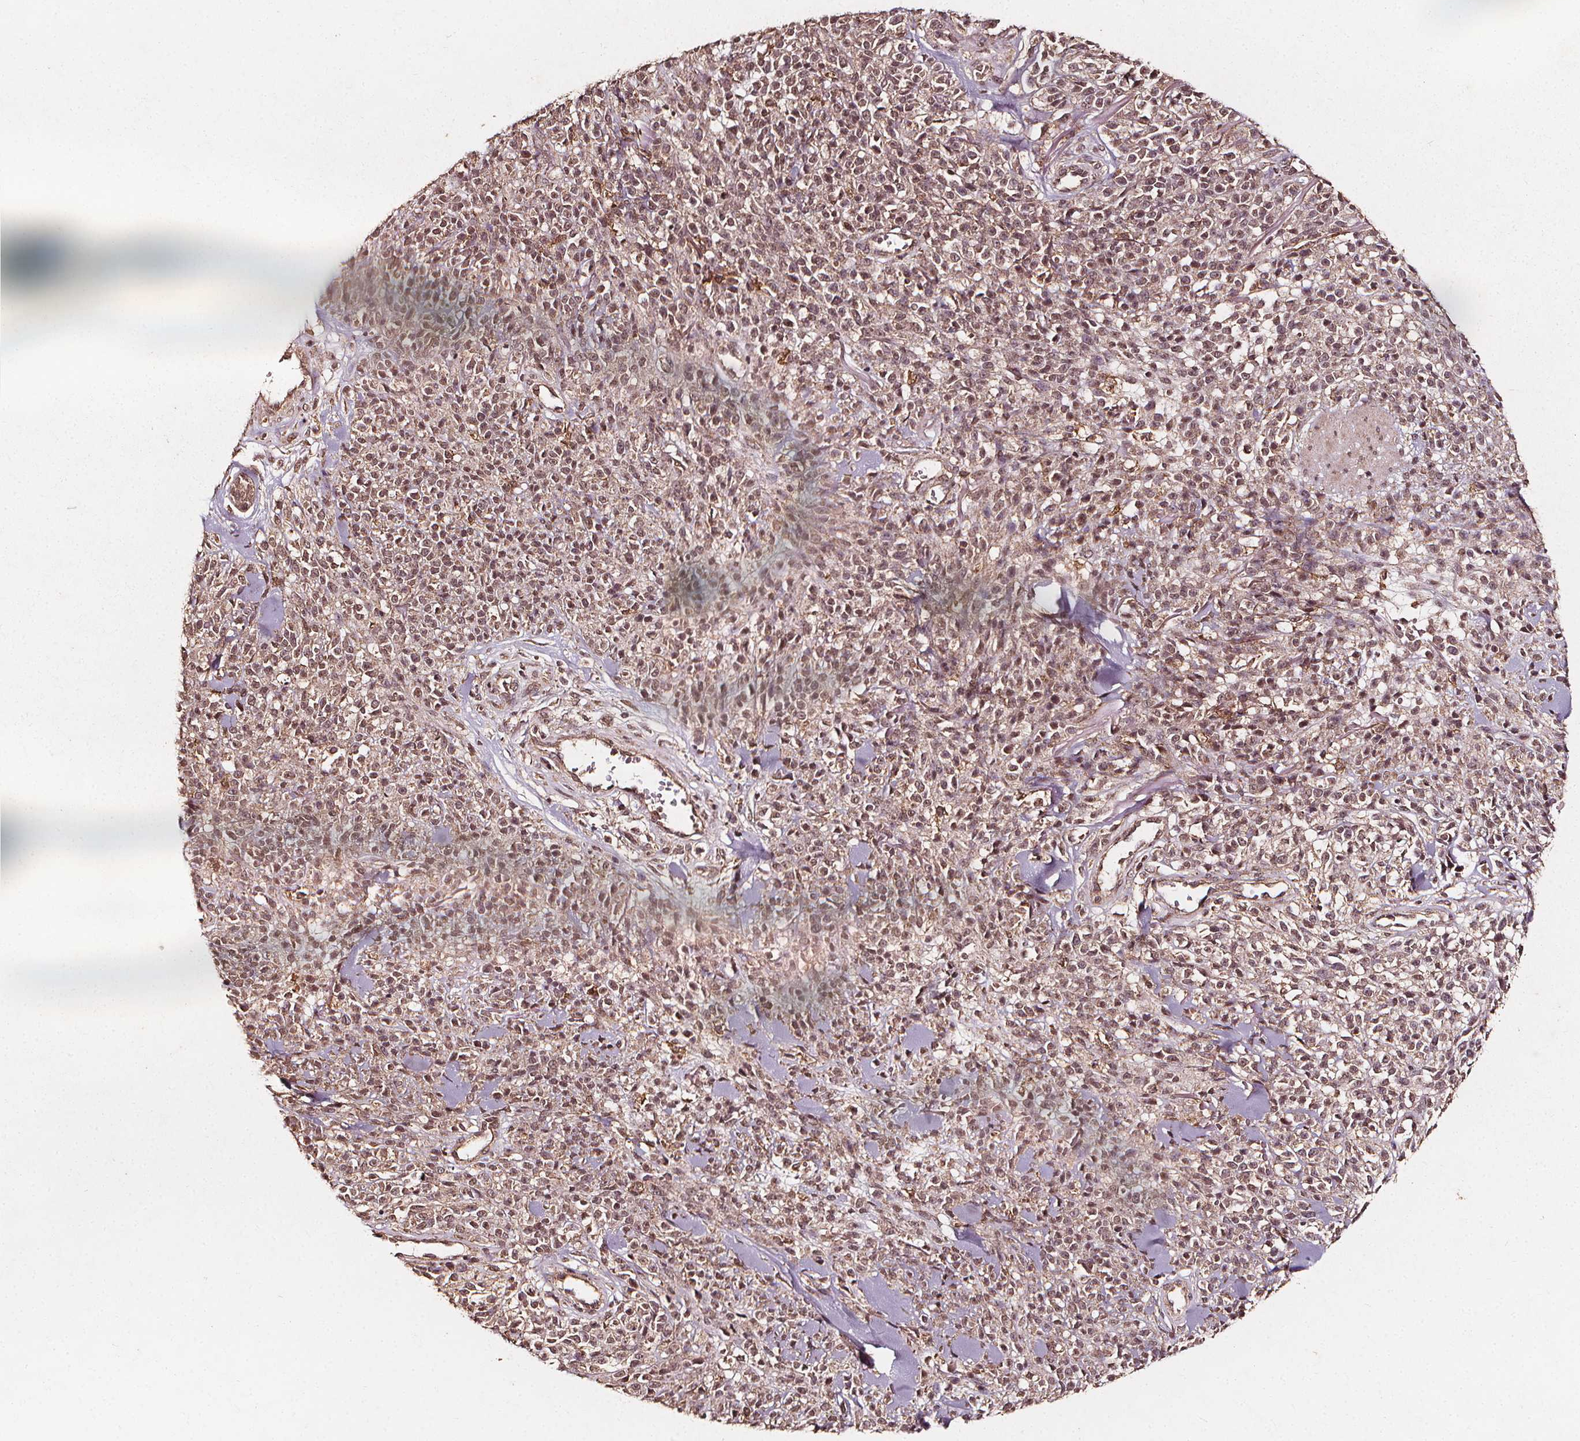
{"staining": {"intensity": "weak", "quantity": "25%-75%", "location": "cytoplasmic/membranous,nuclear"}, "tissue": "melanoma", "cell_type": "Tumor cells", "image_type": "cancer", "snomed": [{"axis": "morphology", "description": "Malignant melanoma, NOS"}, {"axis": "topography", "description": "Skin"}, {"axis": "topography", "description": "Skin of trunk"}], "caption": "This histopathology image shows immunohistochemistry staining of malignant melanoma, with low weak cytoplasmic/membranous and nuclear positivity in approximately 25%-75% of tumor cells.", "gene": "ABCA1", "patient": {"sex": "male", "age": 74}}